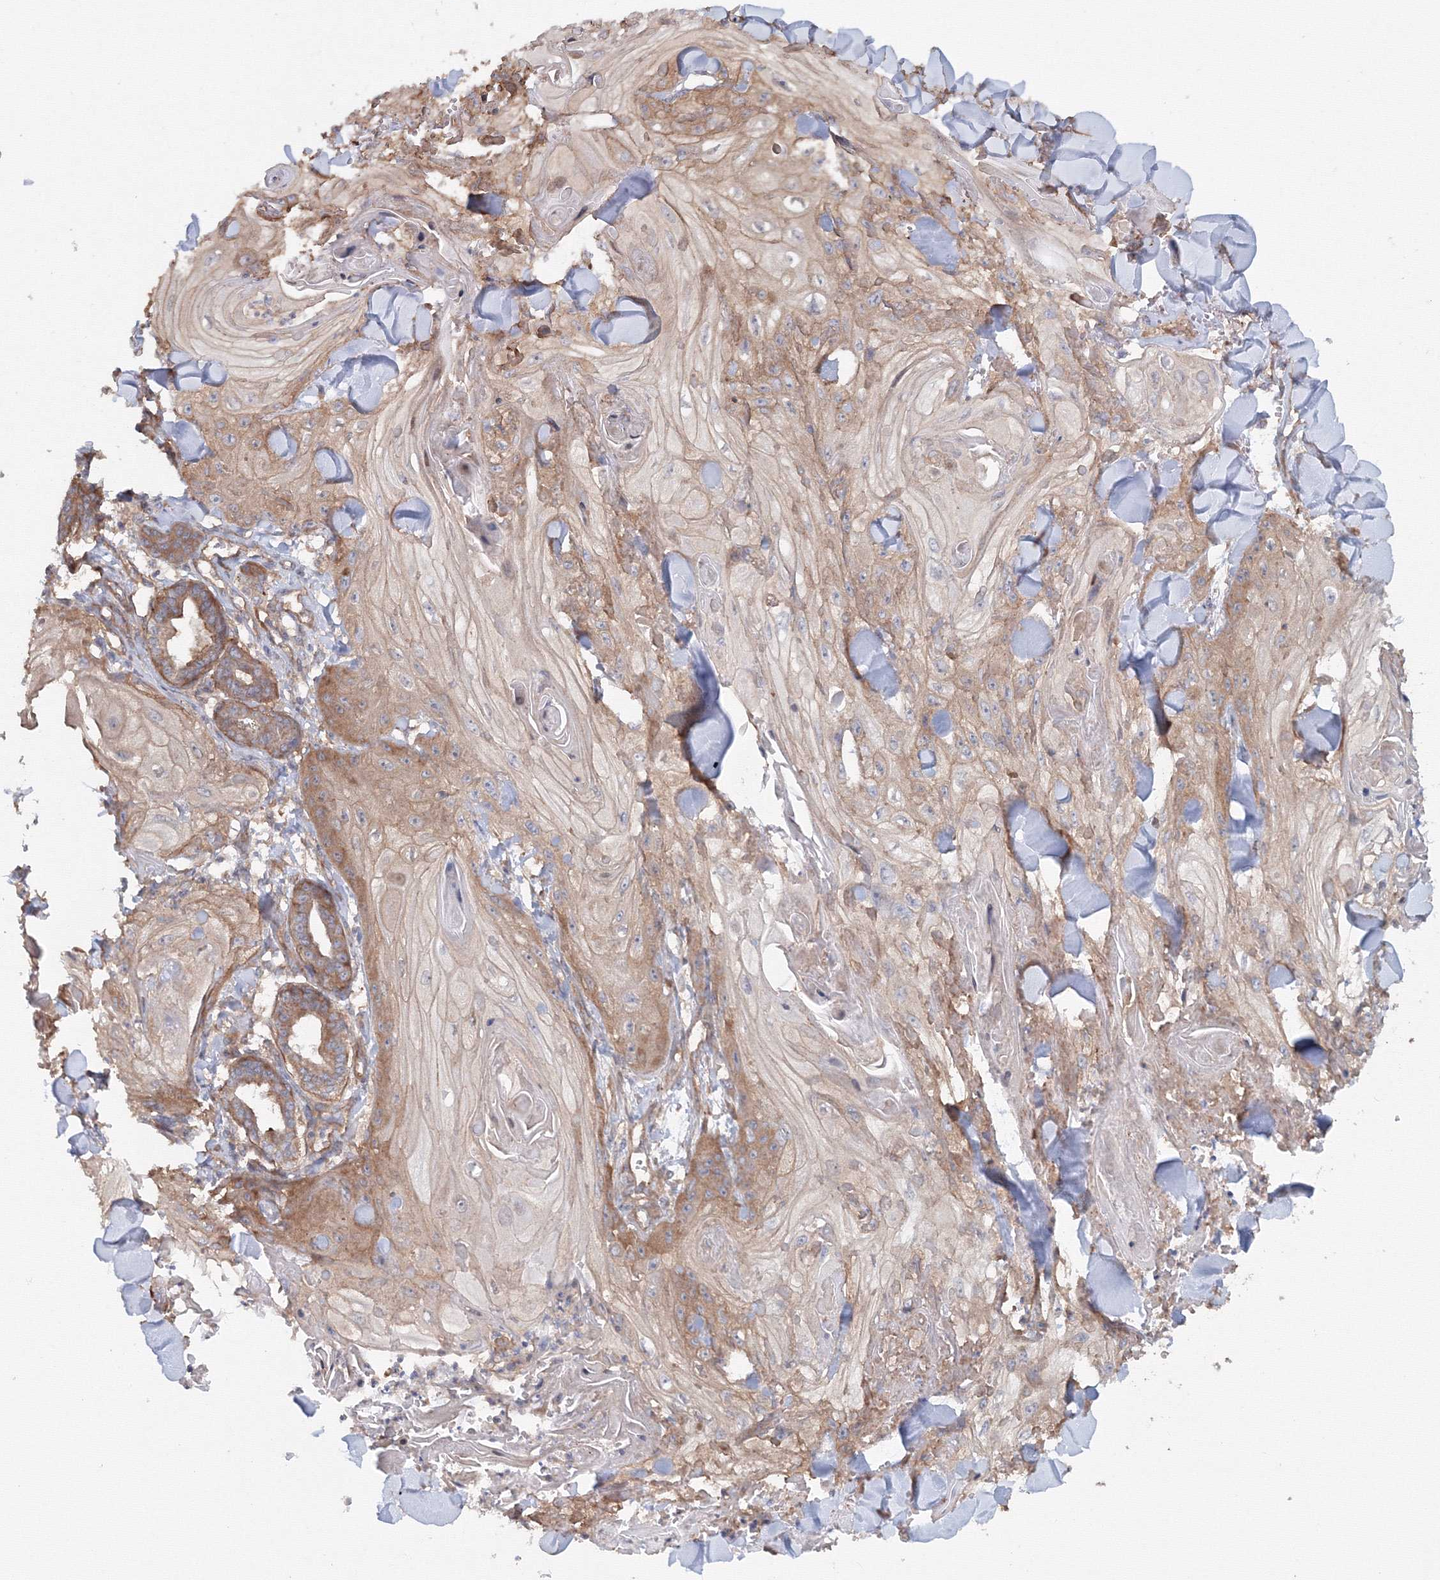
{"staining": {"intensity": "moderate", "quantity": "25%-75%", "location": "cytoplasmic/membranous"}, "tissue": "skin cancer", "cell_type": "Tumor cells", "image_type": "cancer", "snomed": [{"axis": "morphology", "description": "Squamous cell carcinoma, NOS"}, {"axis": "topography", "description": "Skin"}], "caption": "An IHC image of neoplastic tissue is shown. Protein staining in brown shows moderate cytoplasmic/membranous positivity in squamous cell carcinoma (skin) within tumor cells.", "gene": "EXOC1", "patient": {"sex": "male", "age": 74}}